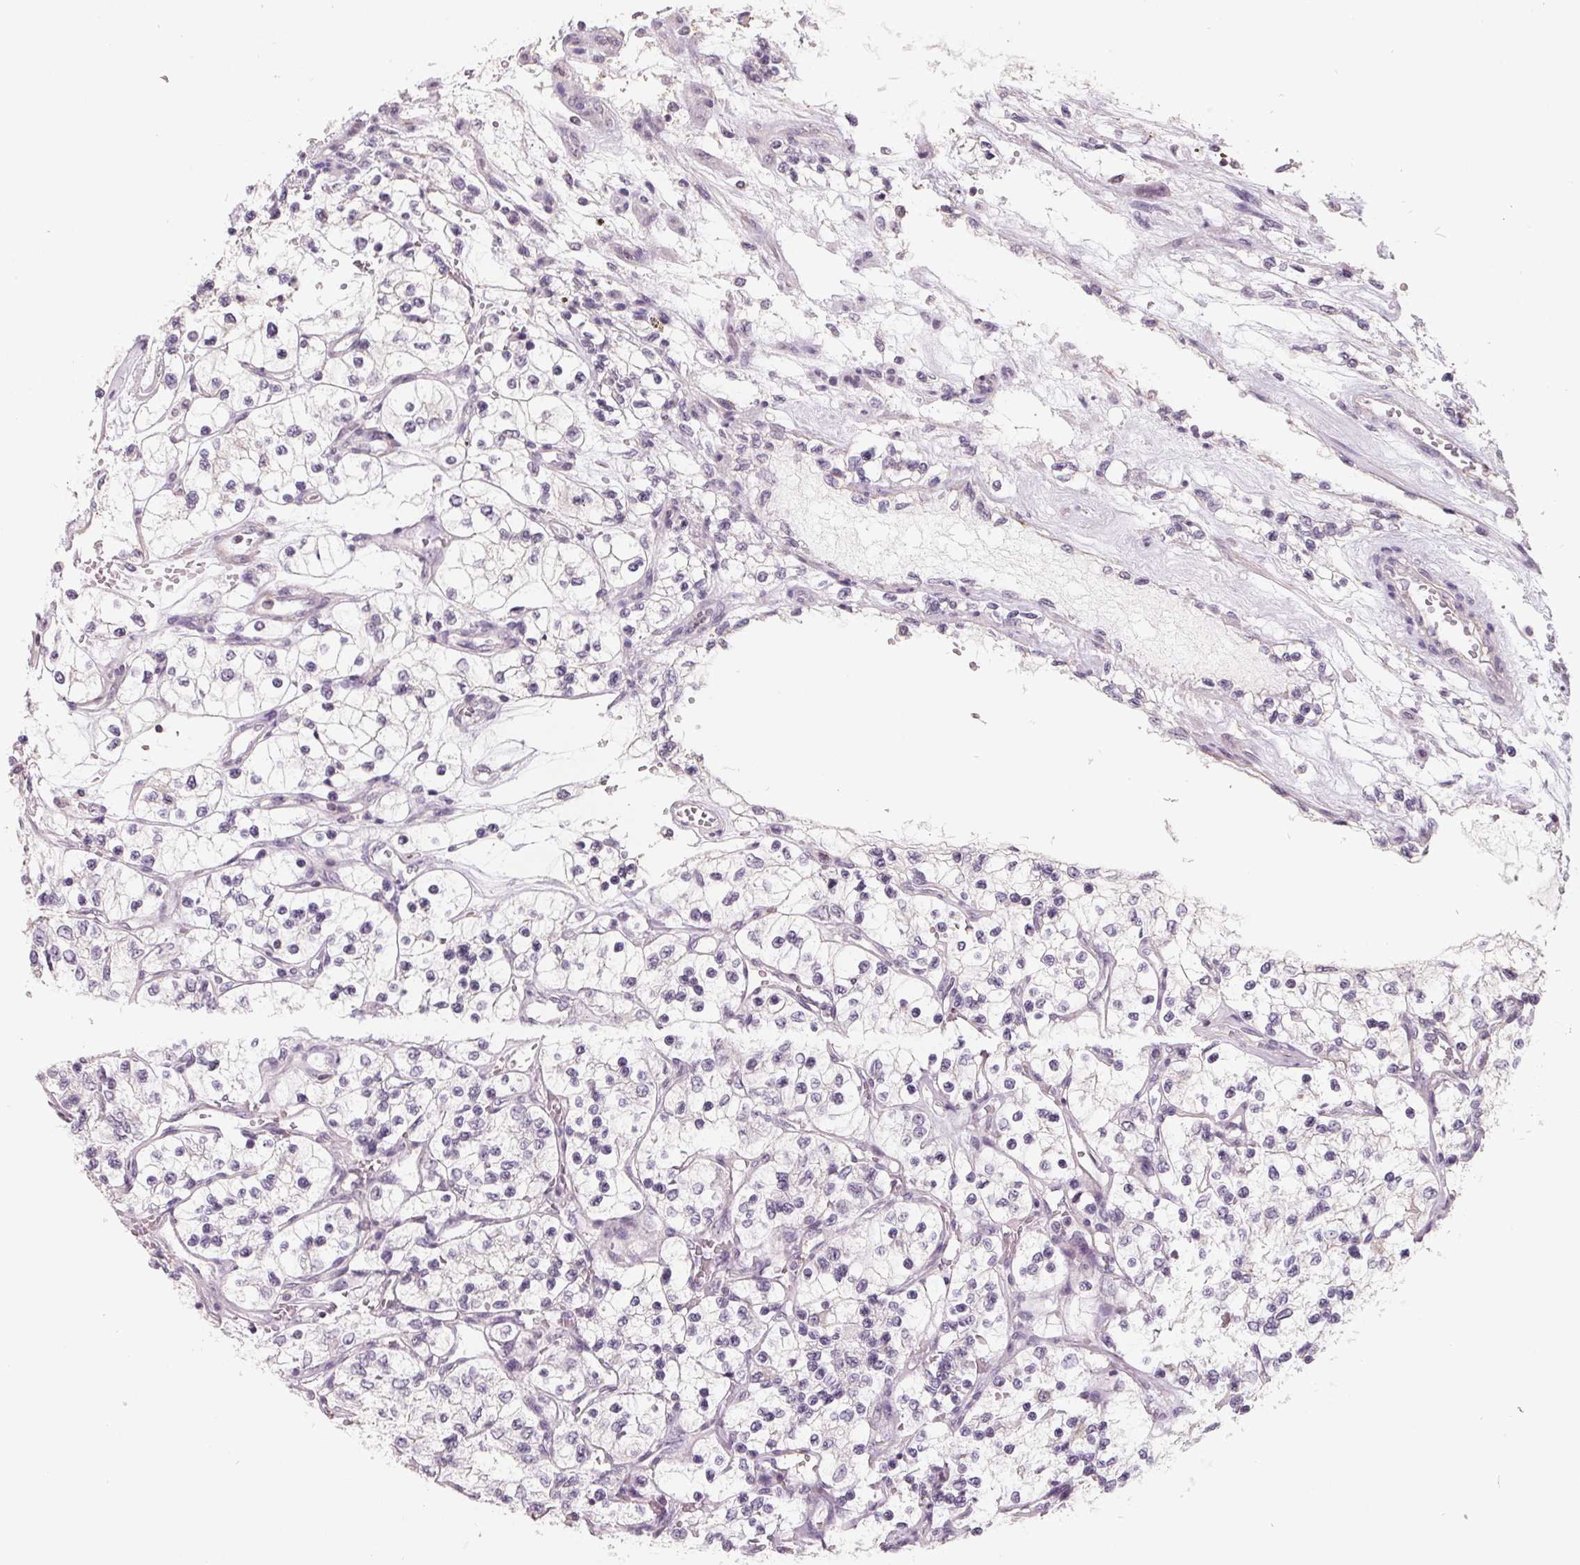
{"staining": {"intensity": "negative", "quantity": "none", "location": "none"}, "tissue": "renal cancer", "cell_type": "Tumor cells", "image_type": "cancer", "snomed": [{"axis": "morphology", "description": "Adenocarcinoma, NOS"}, {"axis": "topography", "description": "Kidney"}], "caption": "Human renal adenocarcinoma stained for a protein using immunohistochemistry (IHC) reveals no expression in tumor cells.", "gene": "FTCD", "patient": {"sex": "female", "age": 69}}